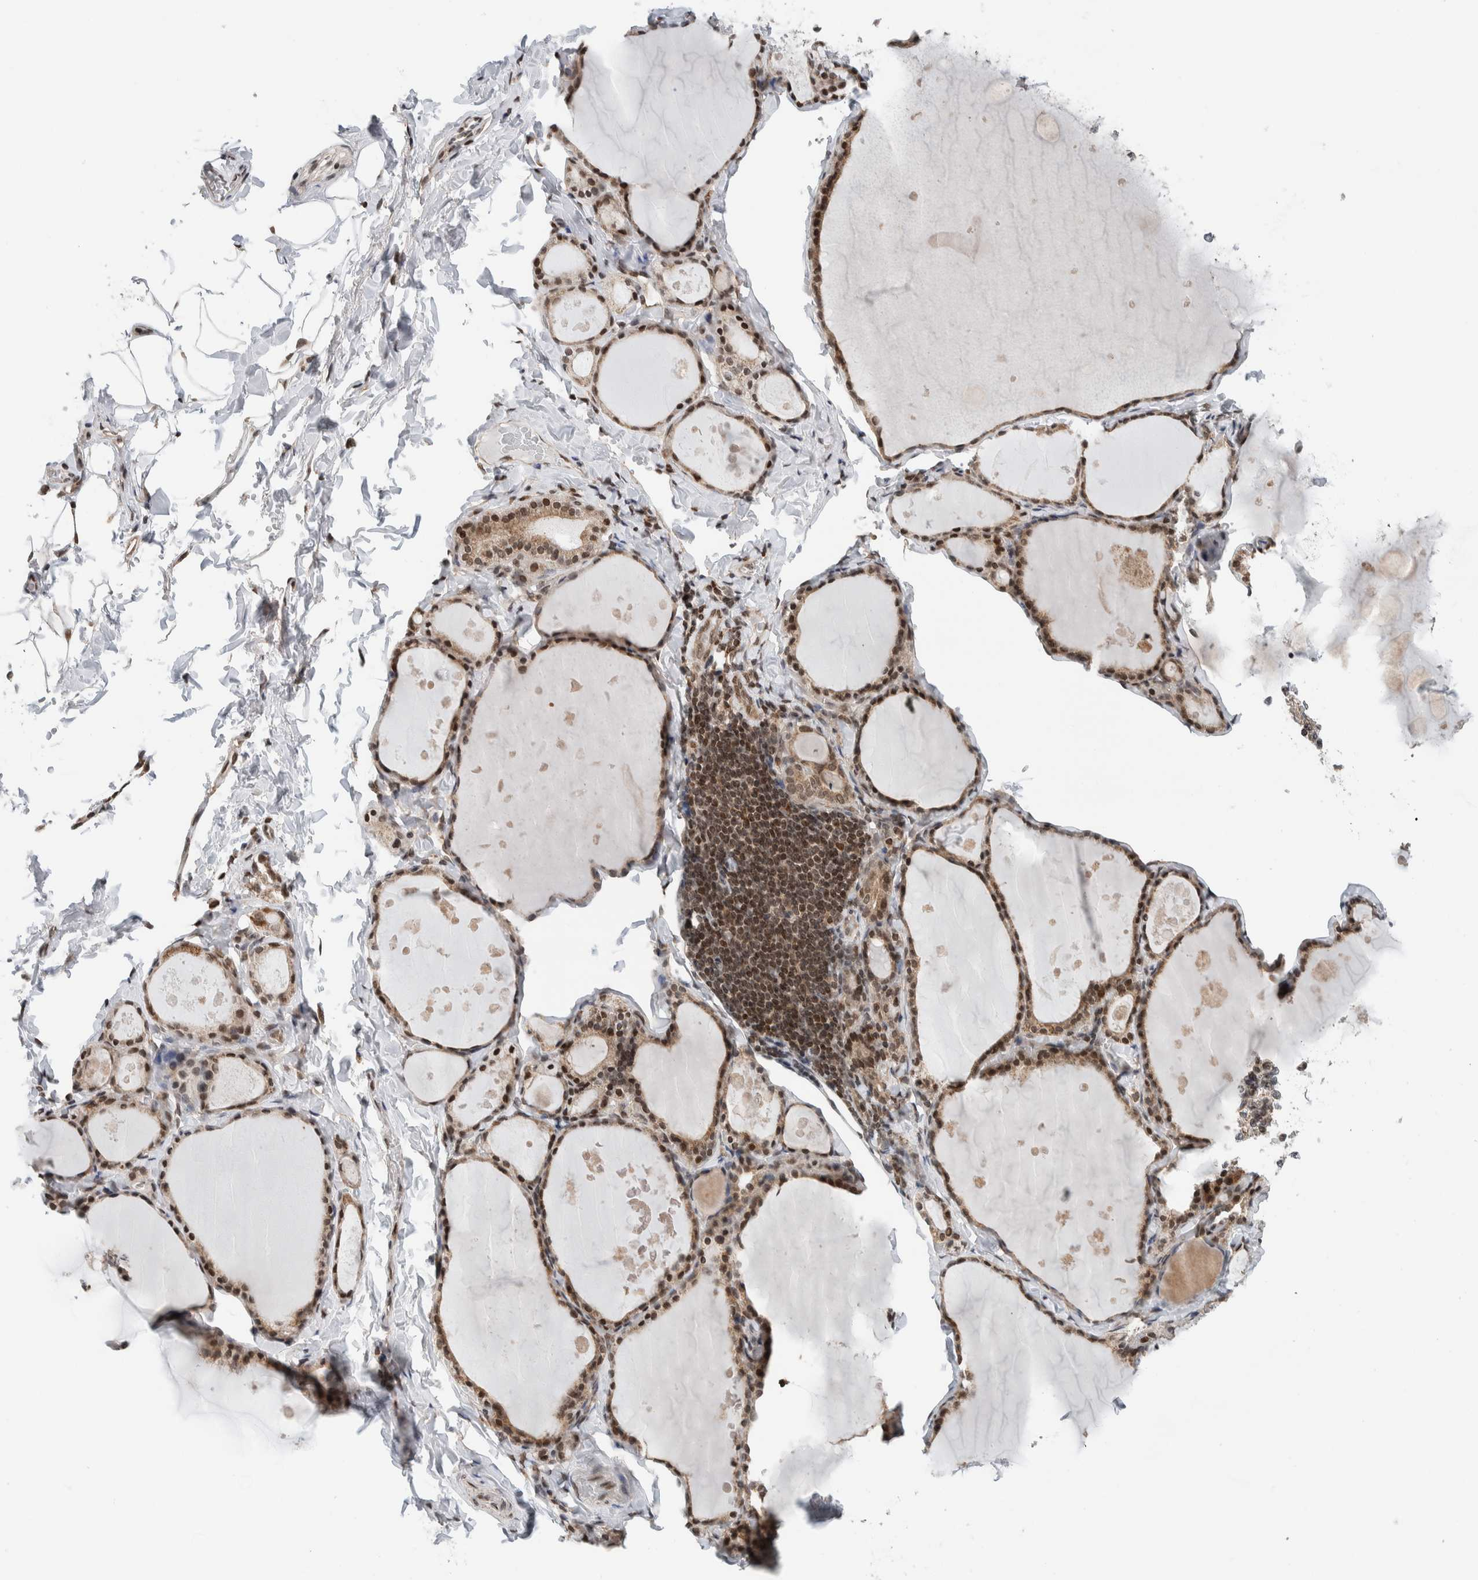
{"staining": {"intensity": "strong", "quantity": ">75%", "location": "cytoplasmic/membranous,nuclear"}, "tissue": "thyroid gland", "cell_type": "Glandular cells", "image_type": "normal", "snomed": [{"axis": "morphology", "description": "Normal tissue, NOS"}, {"axis": "topography", "description": "Thyroid gland"}], "caption": "Thyroid gland stained for a protein exhibits strong cytoplasmic/membranous,nuclear positivity in glandular cells. (DAB (3,3'-diaminobenzidine) = brown stain, brightfield microscopy at high magnification).", "gene": "NPLOC4", "patient": {"sex": "male", "age": 56}}